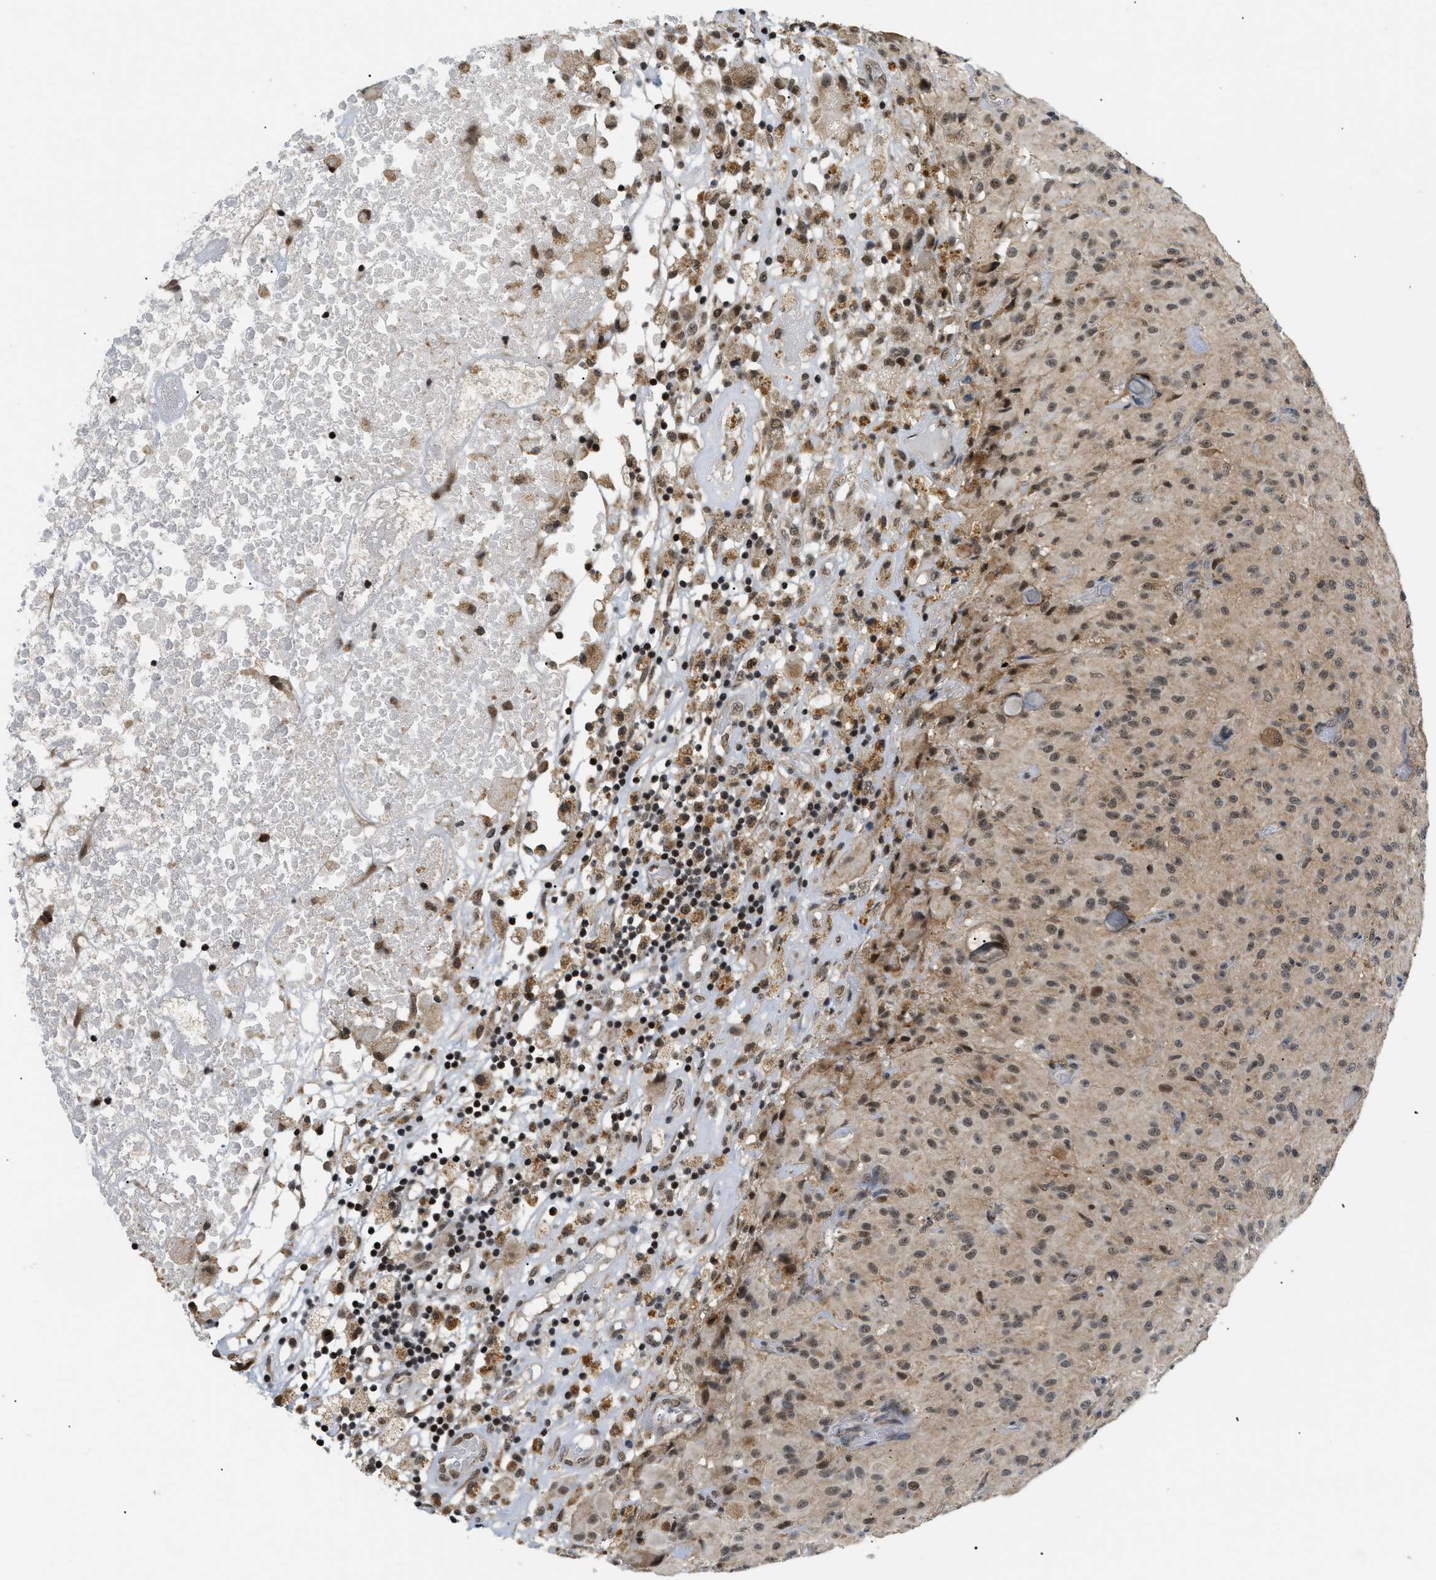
{"staining": {"intensity": "strong", "quantity": "<25%", "location": "cytoplasmic/membranous"}, "tissue": "glioma", "cell_type": "Tumor cells", "image_type": "cancer", "snomed": [{"axis": "morphology", "description": "Glioma, malignant, High grade"}, {"axis": "topography", "description": "Brain"}], "caption": "A histopathology image of glioma stained for a protein displays strong cytoplasmic/membranous brown staining in tumor cells.", "gene": "ZBTB11", "patient": {"sex": "female", "age": 59}}